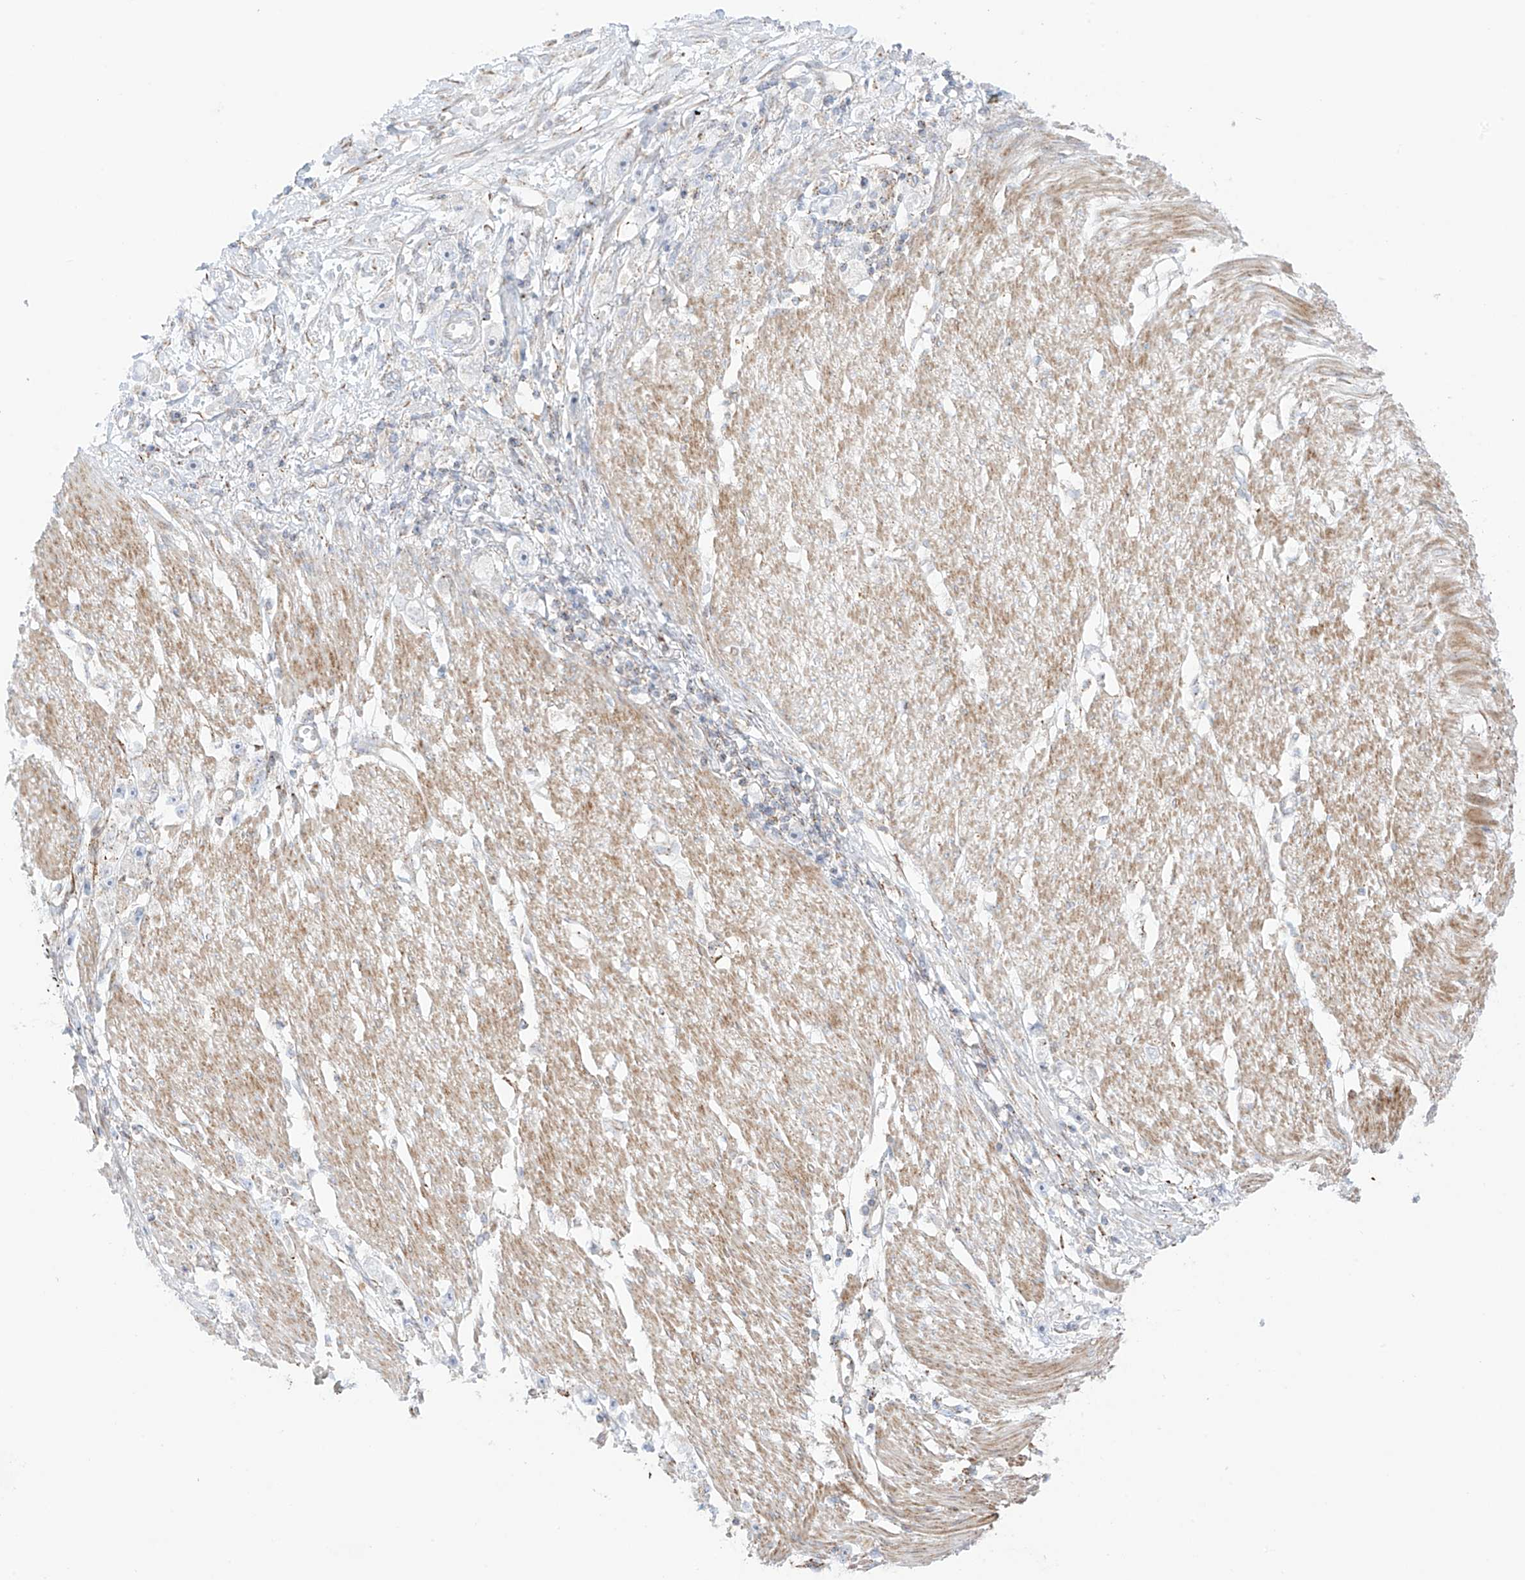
{"staining": {"intensity": "negative", "quantity": "none", "location": "none"}, "tissue": "stomach cancer", "cell_type": "Tumor cells", "image_type": "cancer", "snomed": [{"axis": "morphology", "description": "Adenocarcinoma, NOS"}, {"axis": "topography", "description": "Stomach"}], "caption": "This is an immunohistochemistry (IHC) histopathology image of human stomach adenocarcinoma. There is no expression in tumor cells.", "gene": "XKR3", "patient": {"sex": "female", "age": 59}}